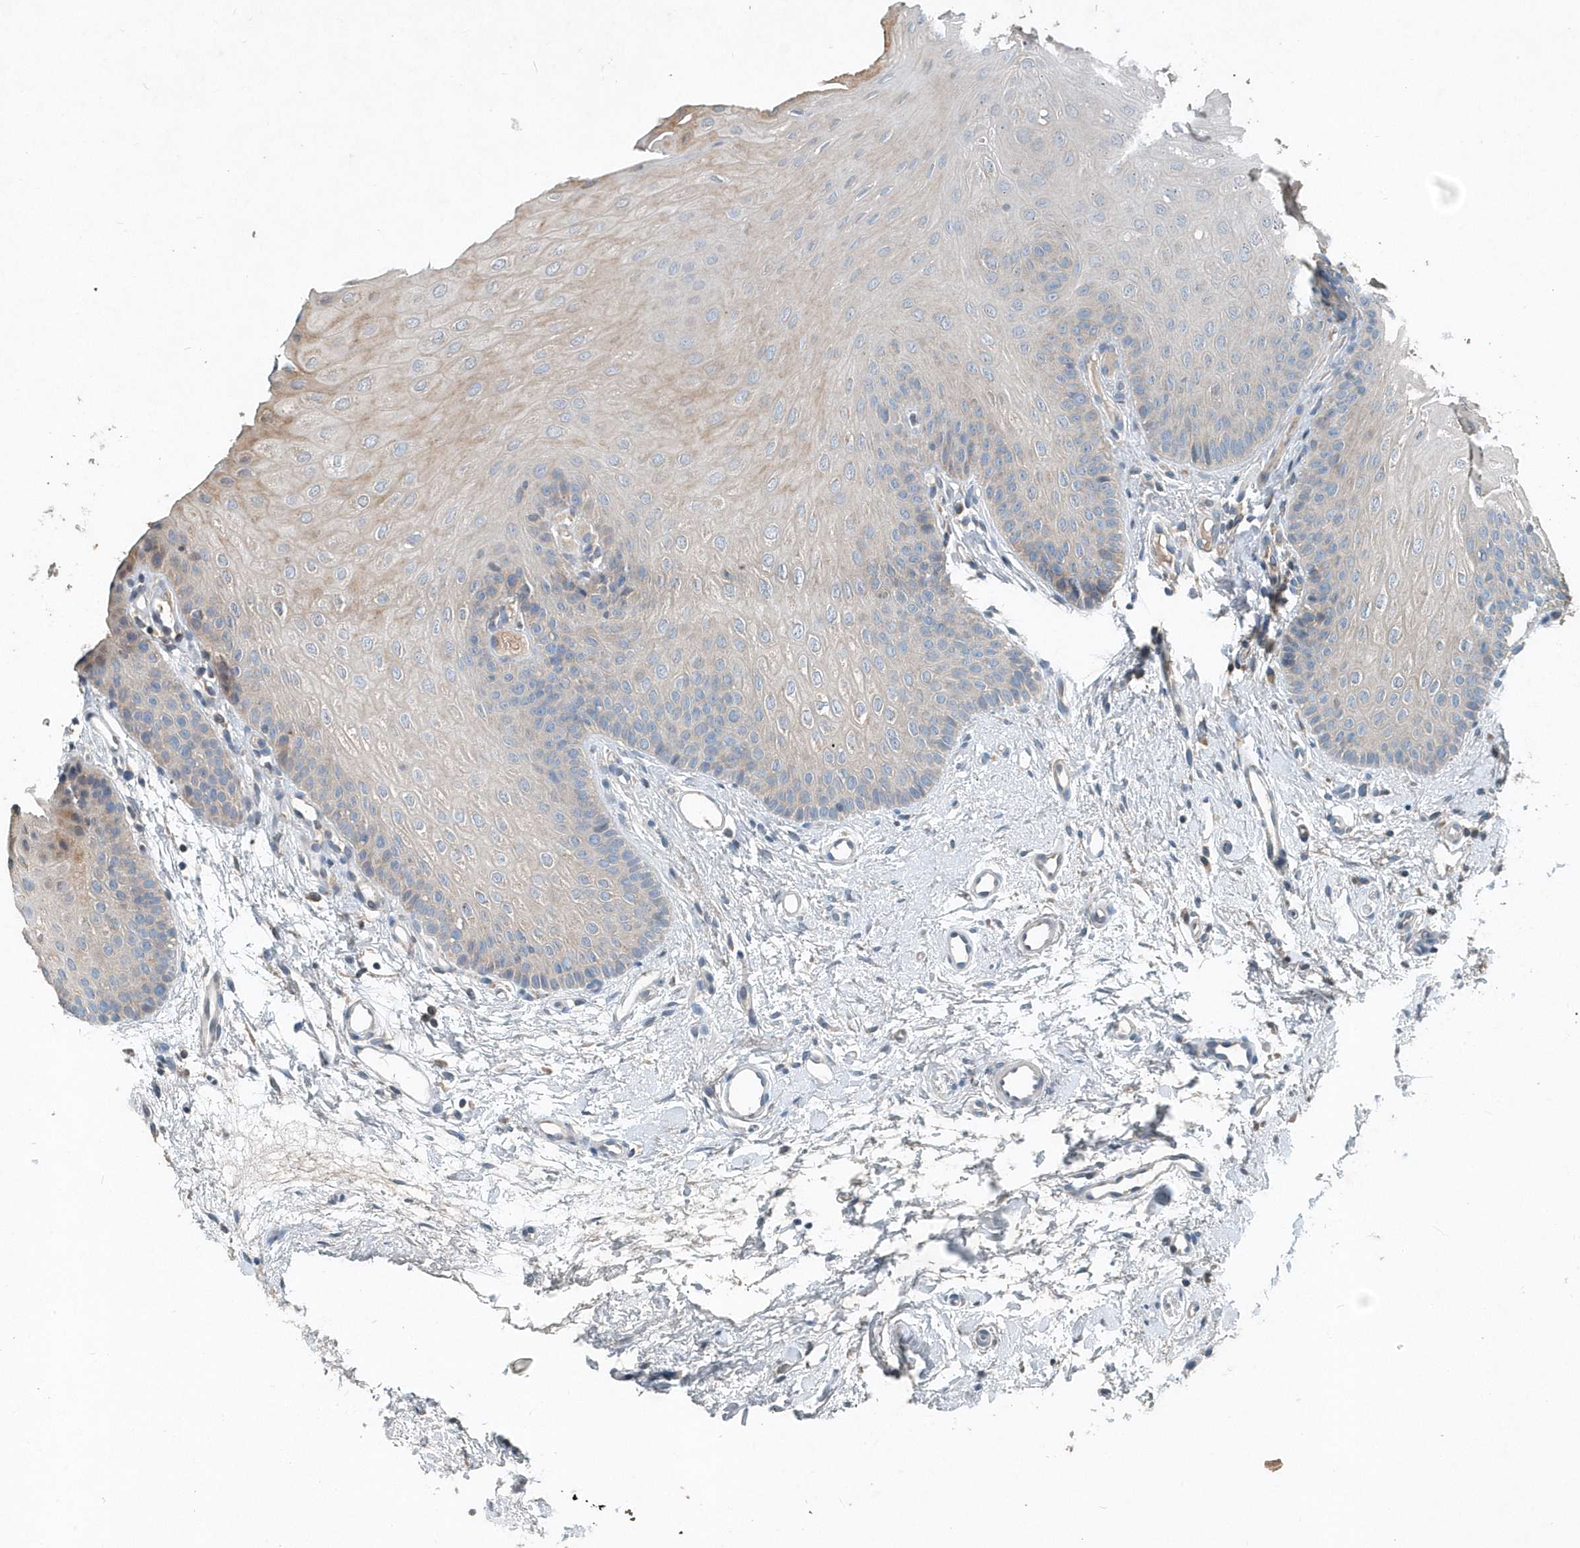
{"staining": {"intensity": "weak", "quantity": "<25%", "location": "cytoplasmic/membranous"}, "tissue": "oral mucosa", "cell_type": "Squamous epithelial cells", "image_type": "normal", "snomed": [{"axis": "morphology", "description": "Normal tissue, NOS"}, {"axis": "topography", "description": "Oral tissue"}], "caption": "This is an immunohistochemistry (IHC) micrograph of unremarkable human oral mucosa. There is no staining in squamous epithelial cells.", "gene": "SCFD2", "patient": {"sex": "female", "age": 68}}